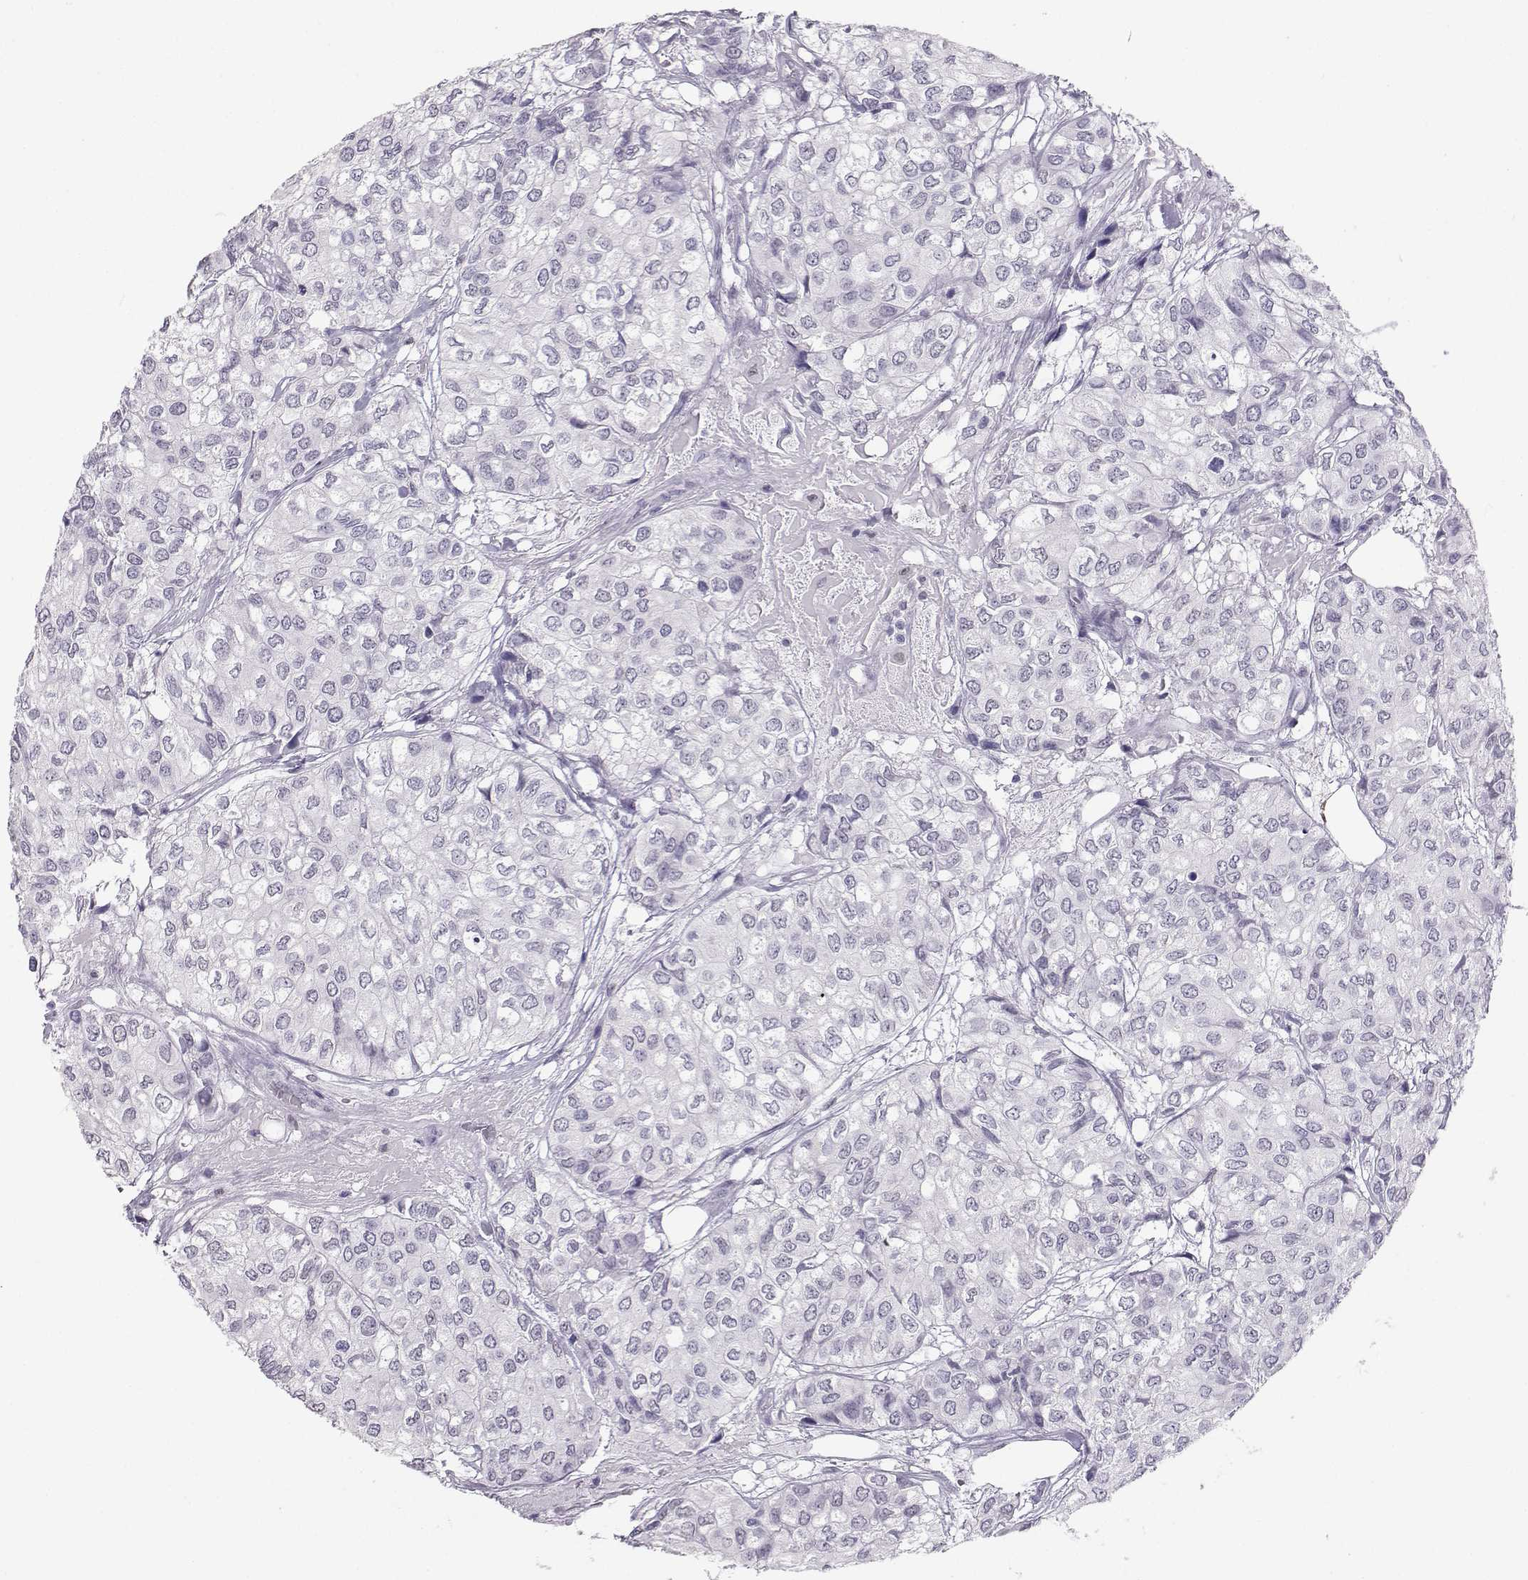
{"staining": {"intensity": "negative", "quantity": "none", "location": "none"}, "tissue": "urothelial cancer", "cell_type": "Tumor cells", "image_type": "cancer", "snomed": [{"axis": "morphology", "description": "Urothelial carcinoma, High grade"}, {"axis": "topography", "description": "Urinary bladder"}], "caption": "A photomicrograph of high-grade urothelial carcinoma stained for a protein displays no brown staining in tumor cells.", "gene": "TEDC2", "patient": {"sex": "male", "age": 73}}